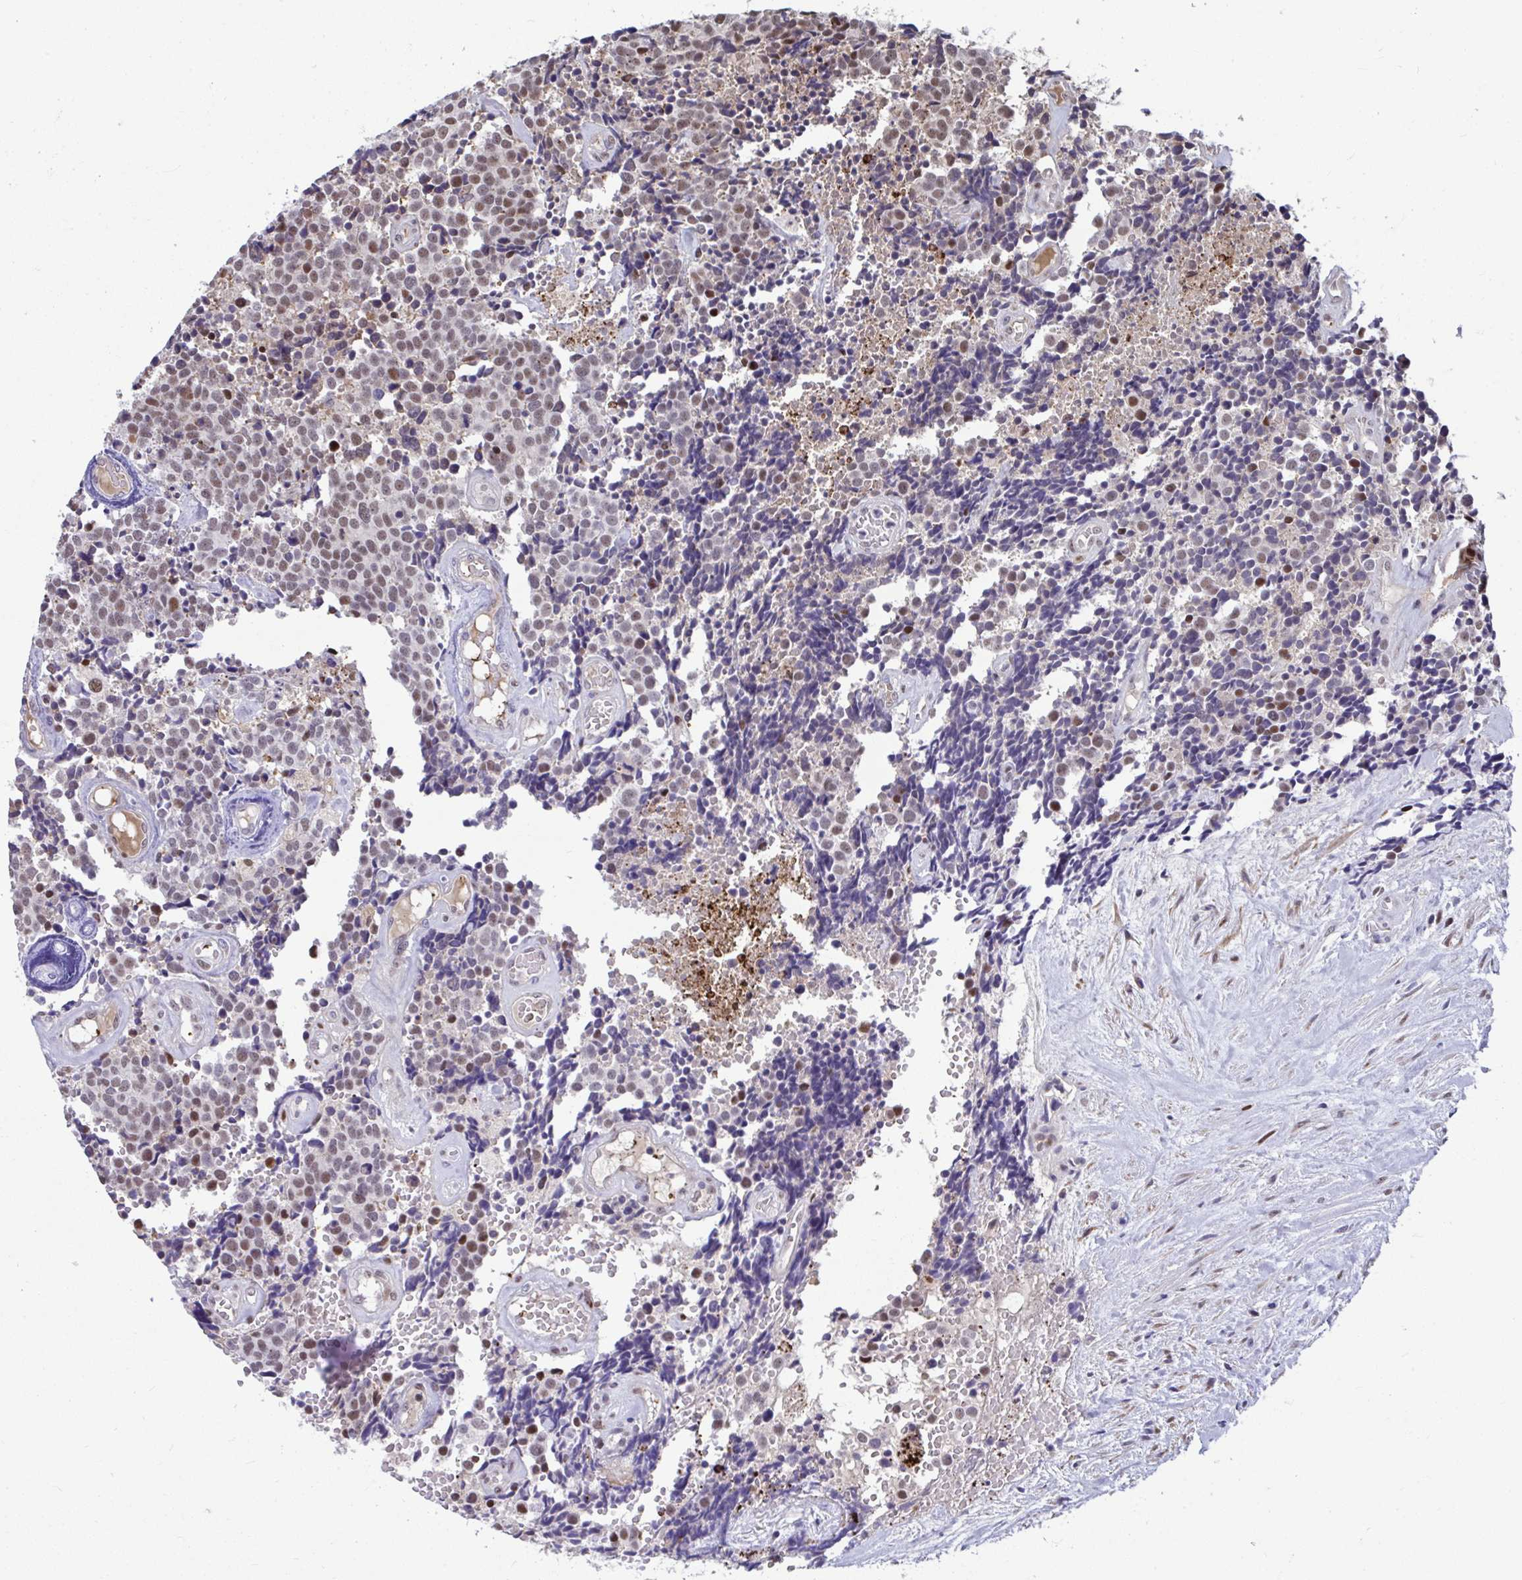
{"staining": {"intensity": "moderate", "quantity": ">75%", "location": "nuclear"}, "tissue": "carcinoid", "cell_type": "Tumor cells", "image_type": "cancer", "snomed": [{"axis": "morphology", "description": "Carcinoid, malignant, NOS"}, {"axis": "topography", "description": "Skin"}], "caption": "Malignant carcinoid stained with DAB IHC exhibits medium levels of moderate nuclear expression in approximately >75% of tumor cells. (DAB (3,3'-diaminobenzidine) IHC, brown staining for protein, blue staining for nuclei).", "gene": "SLC35C2", "patient": {"sex": "female", "age": 79}}